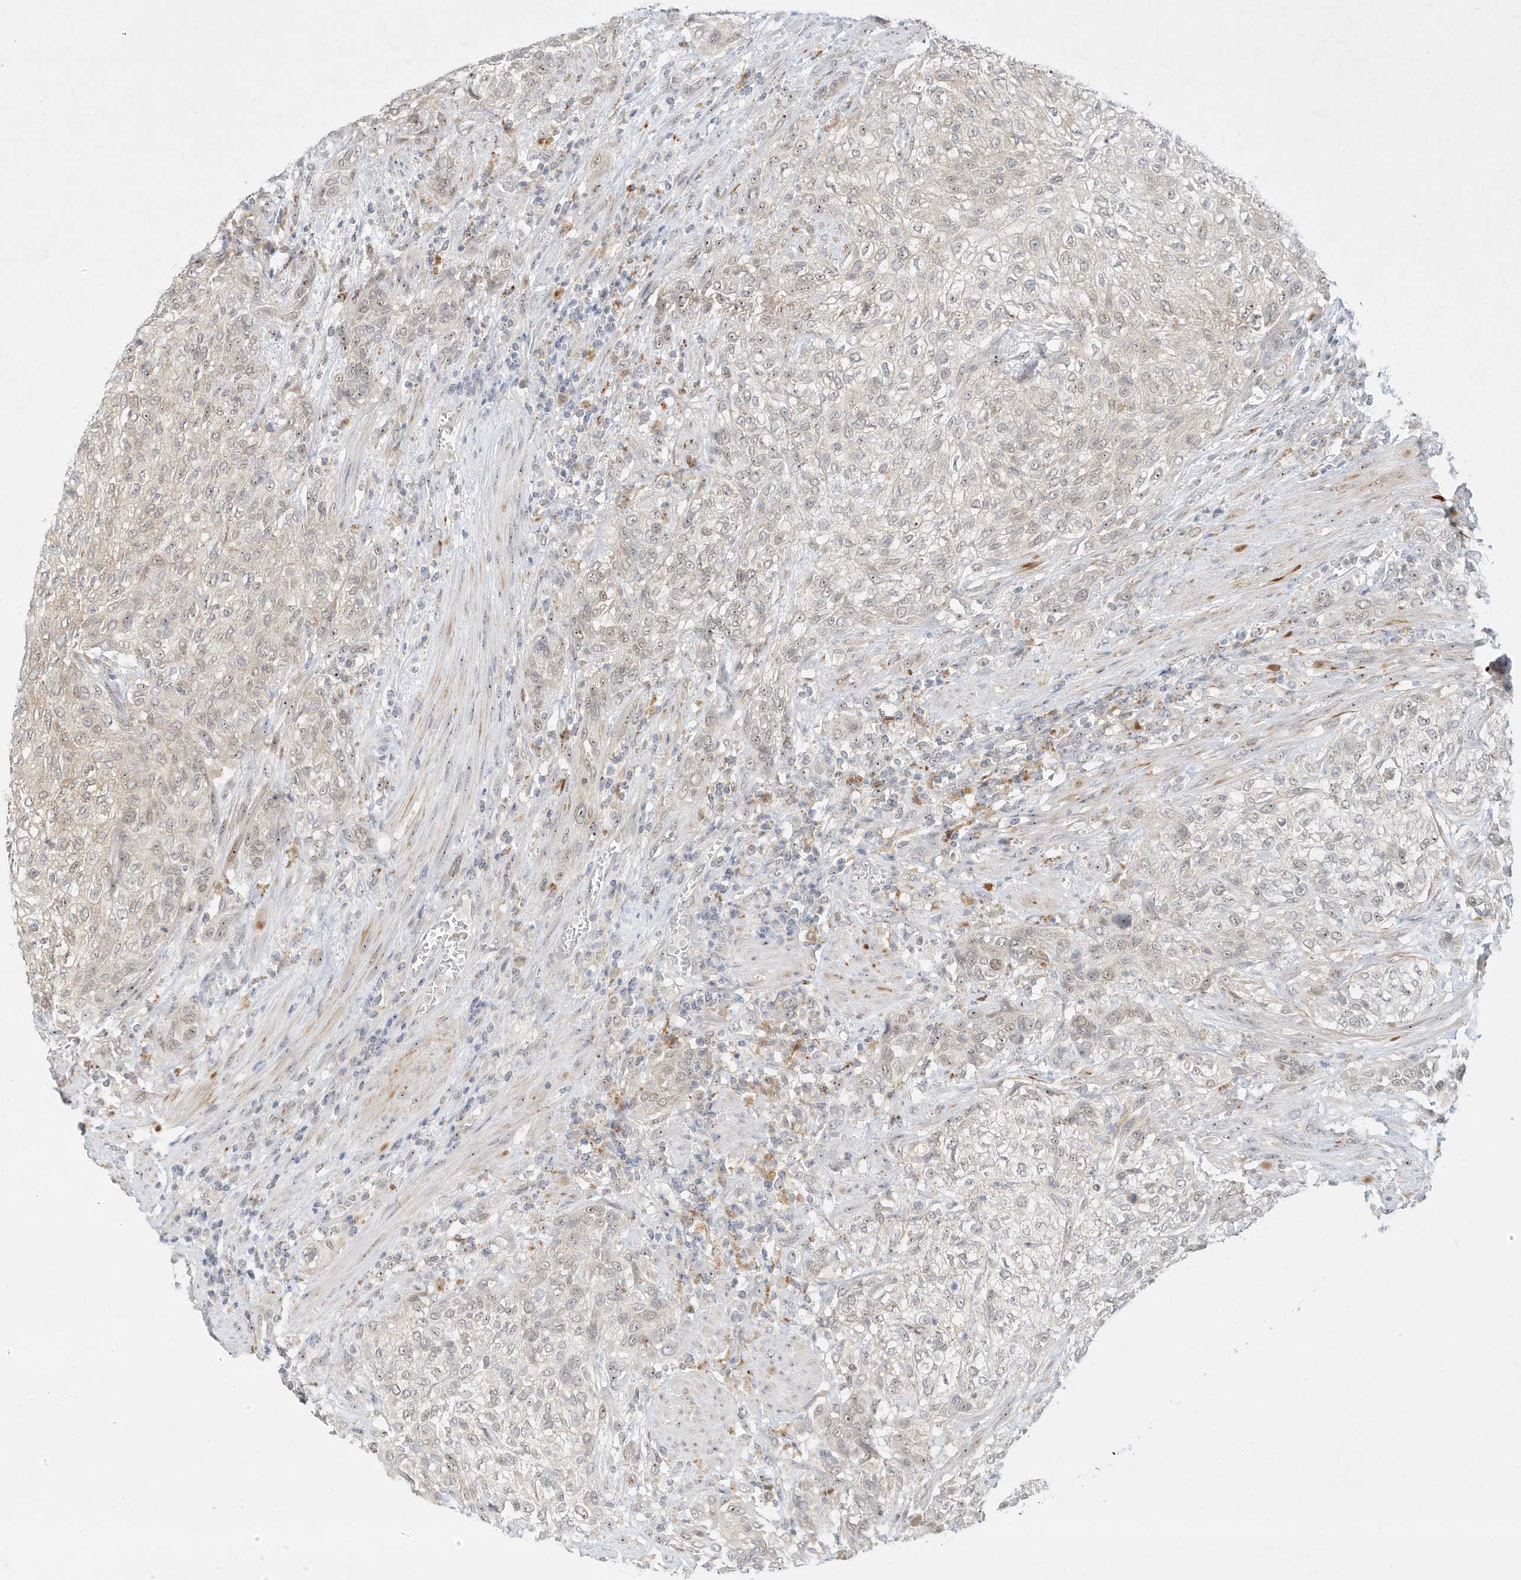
{"staining": {"intensity": "weak", "quantity": "<25%", "location": "nuclear"}, "tissue": "urothelial cancer", "cell_type": "Tumor cells", "image_type": "cancer", "snomed": [{"axis": "morphology", "description": "Urothelial carcinoma, High grade"}, {"axis": "topography", "description": "Urinary bladder"}], "caption": "This is an IHC image of human urothelial cancer. There is no expression in tumor cells.", "gene": "PAK6", "patient": {"sex": "male", "age": 35}}